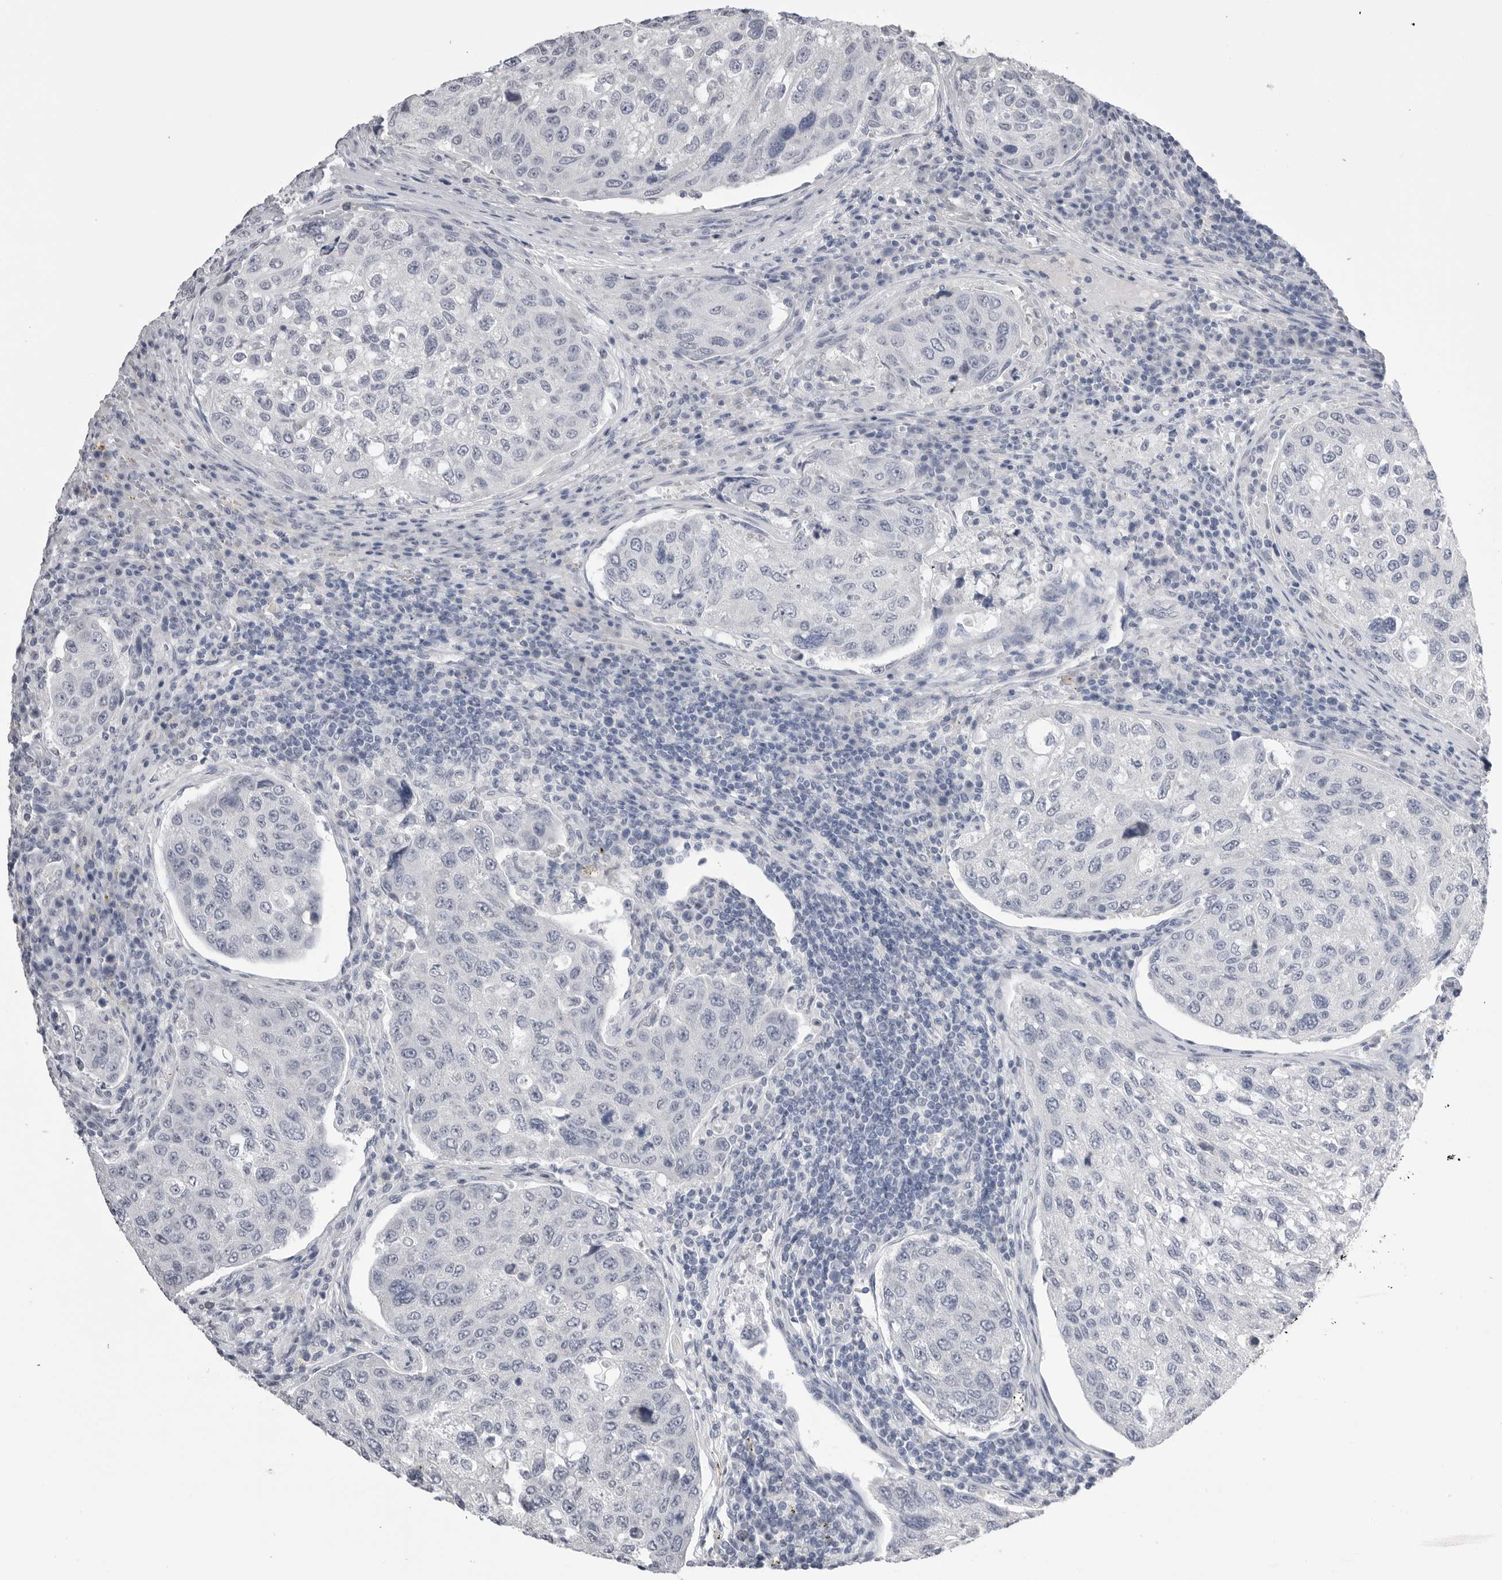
{"staining": {"intensity": "negative", "quantity": "none", "location": "none"}, "tissue": "urothelial cancer", "cell_type": "Tumor cells", "image_type": "cancer", "snomed": [{"axis": "morphology", "description": "Urothelial carcinoma, High grade"}, {"axis": "topography", "description": "Lymph node"}, {"axis": "topography", "description": "Urinary bladder"}], "caption": "This photomicrograph is of high-grade urothelial carcinoma stained with immunohistochemistry to label a protein in brown with the nuclei are counter-stained blue. There is no staining in tumor cells. (Stains: DAB (3,3'-diaminobenzidine) IHC with hematoxylin counter stain, Microscopy: brightfield microscopy at high magnification).", "gene": "CPB1", "patient": {"sex": "male", "age": 51}}